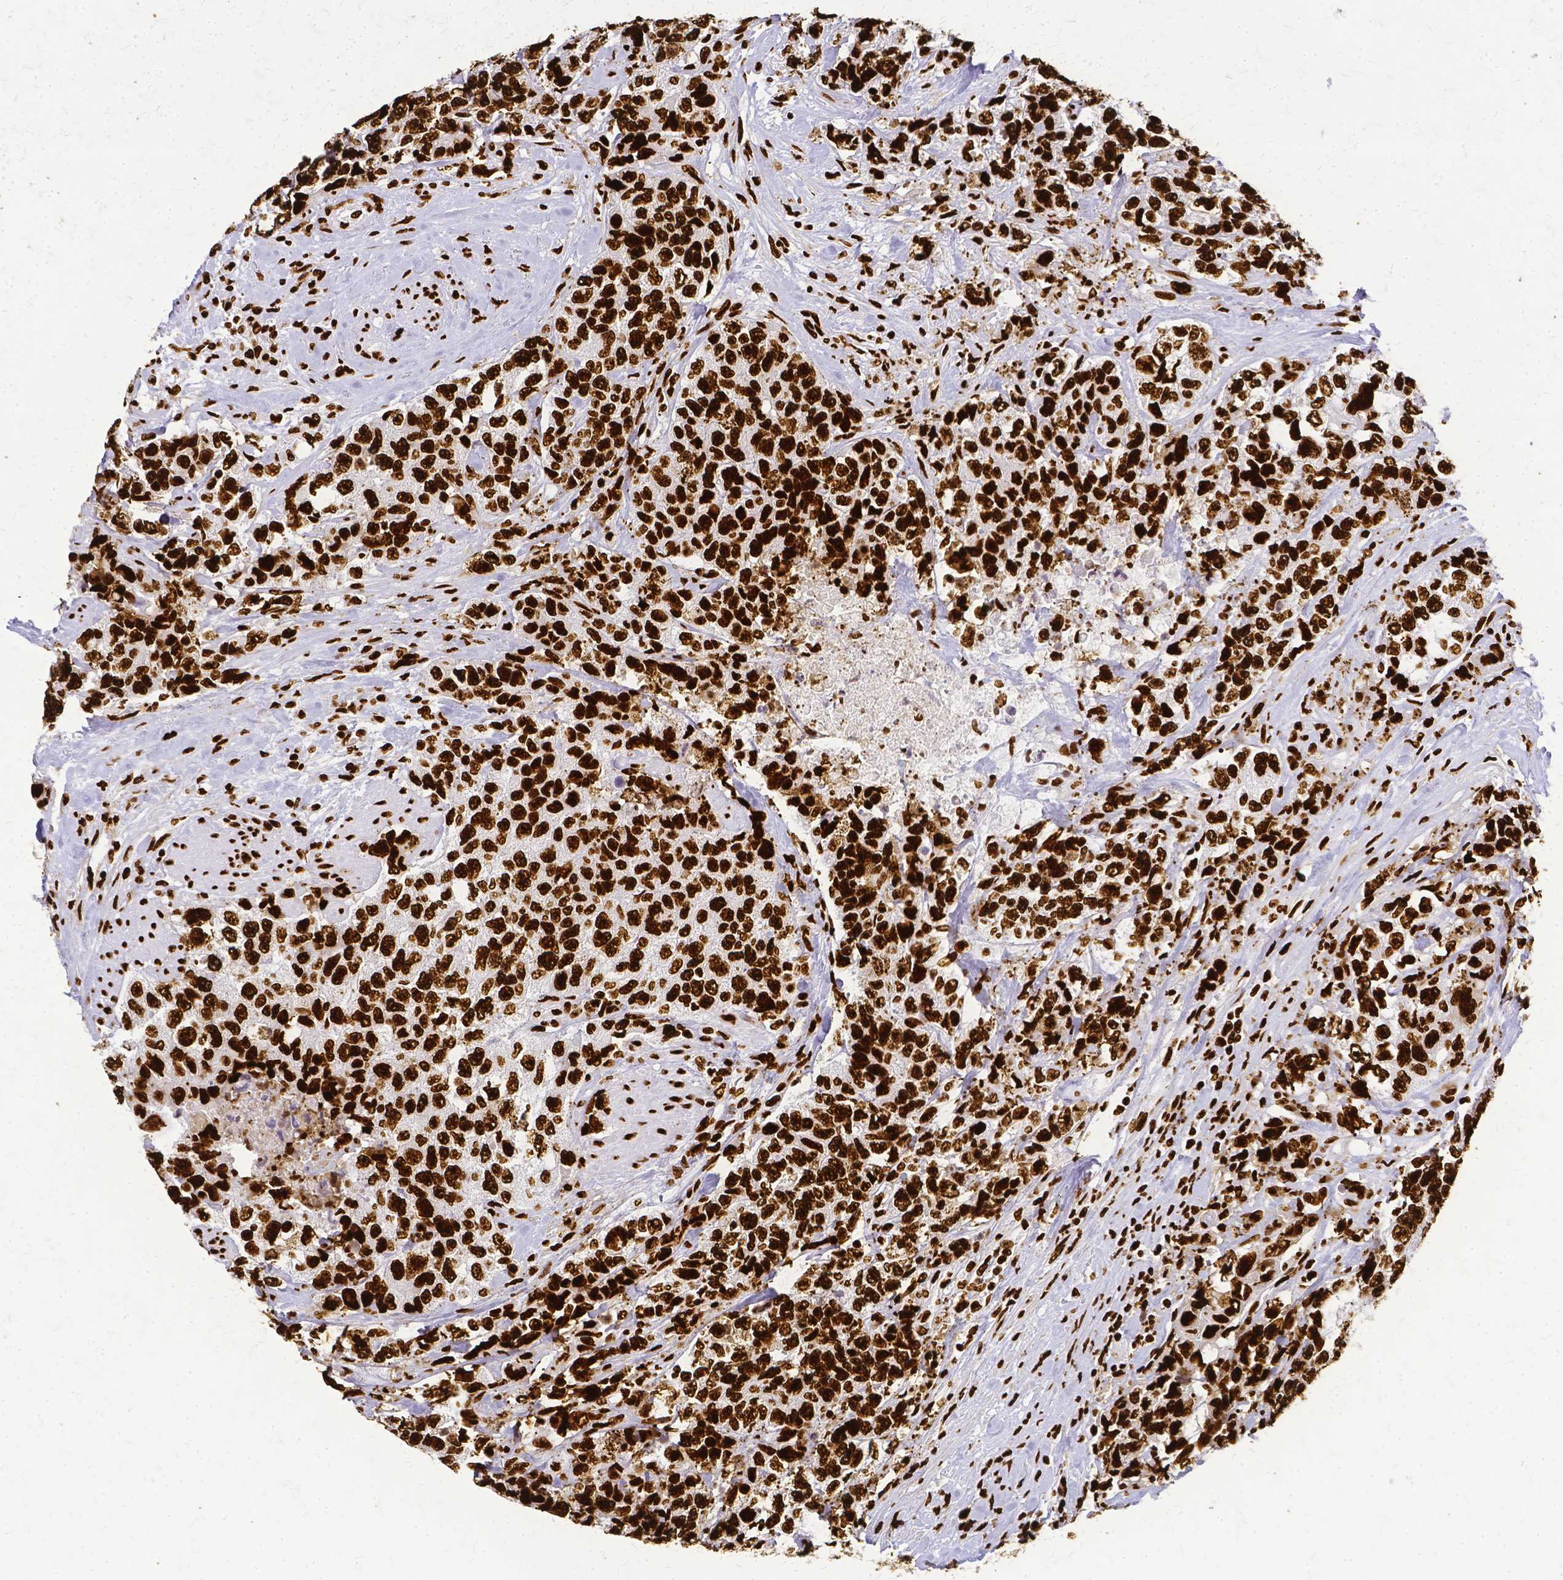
{"staining": {"intensity": "strong", "quantity": ">75%", "location": "nuclear"}, "tissue": "urothelial cancer", "cell_type": "Tumor cells", "image_type": "cancer", "snomed": [{"axis": "morphology", "description": "Urothelial carcinoma, High grade"}, {"axis": "topography", "description": "Urinary bladder"}], "caption": "Urothelial cancer stained with DAB (3,3'-diaminobenzidine) IHC displays high levels of strong nuclear expression in approximately >75% of tumor cells. Using DAB (3,3'-diaminobenzidine) (brown) and hematoxylin (blue) stains, captured at high magnification using brightfield microscopy.", "gene": "SFPQ", "patient": {"sex": "female", "age": 78}}